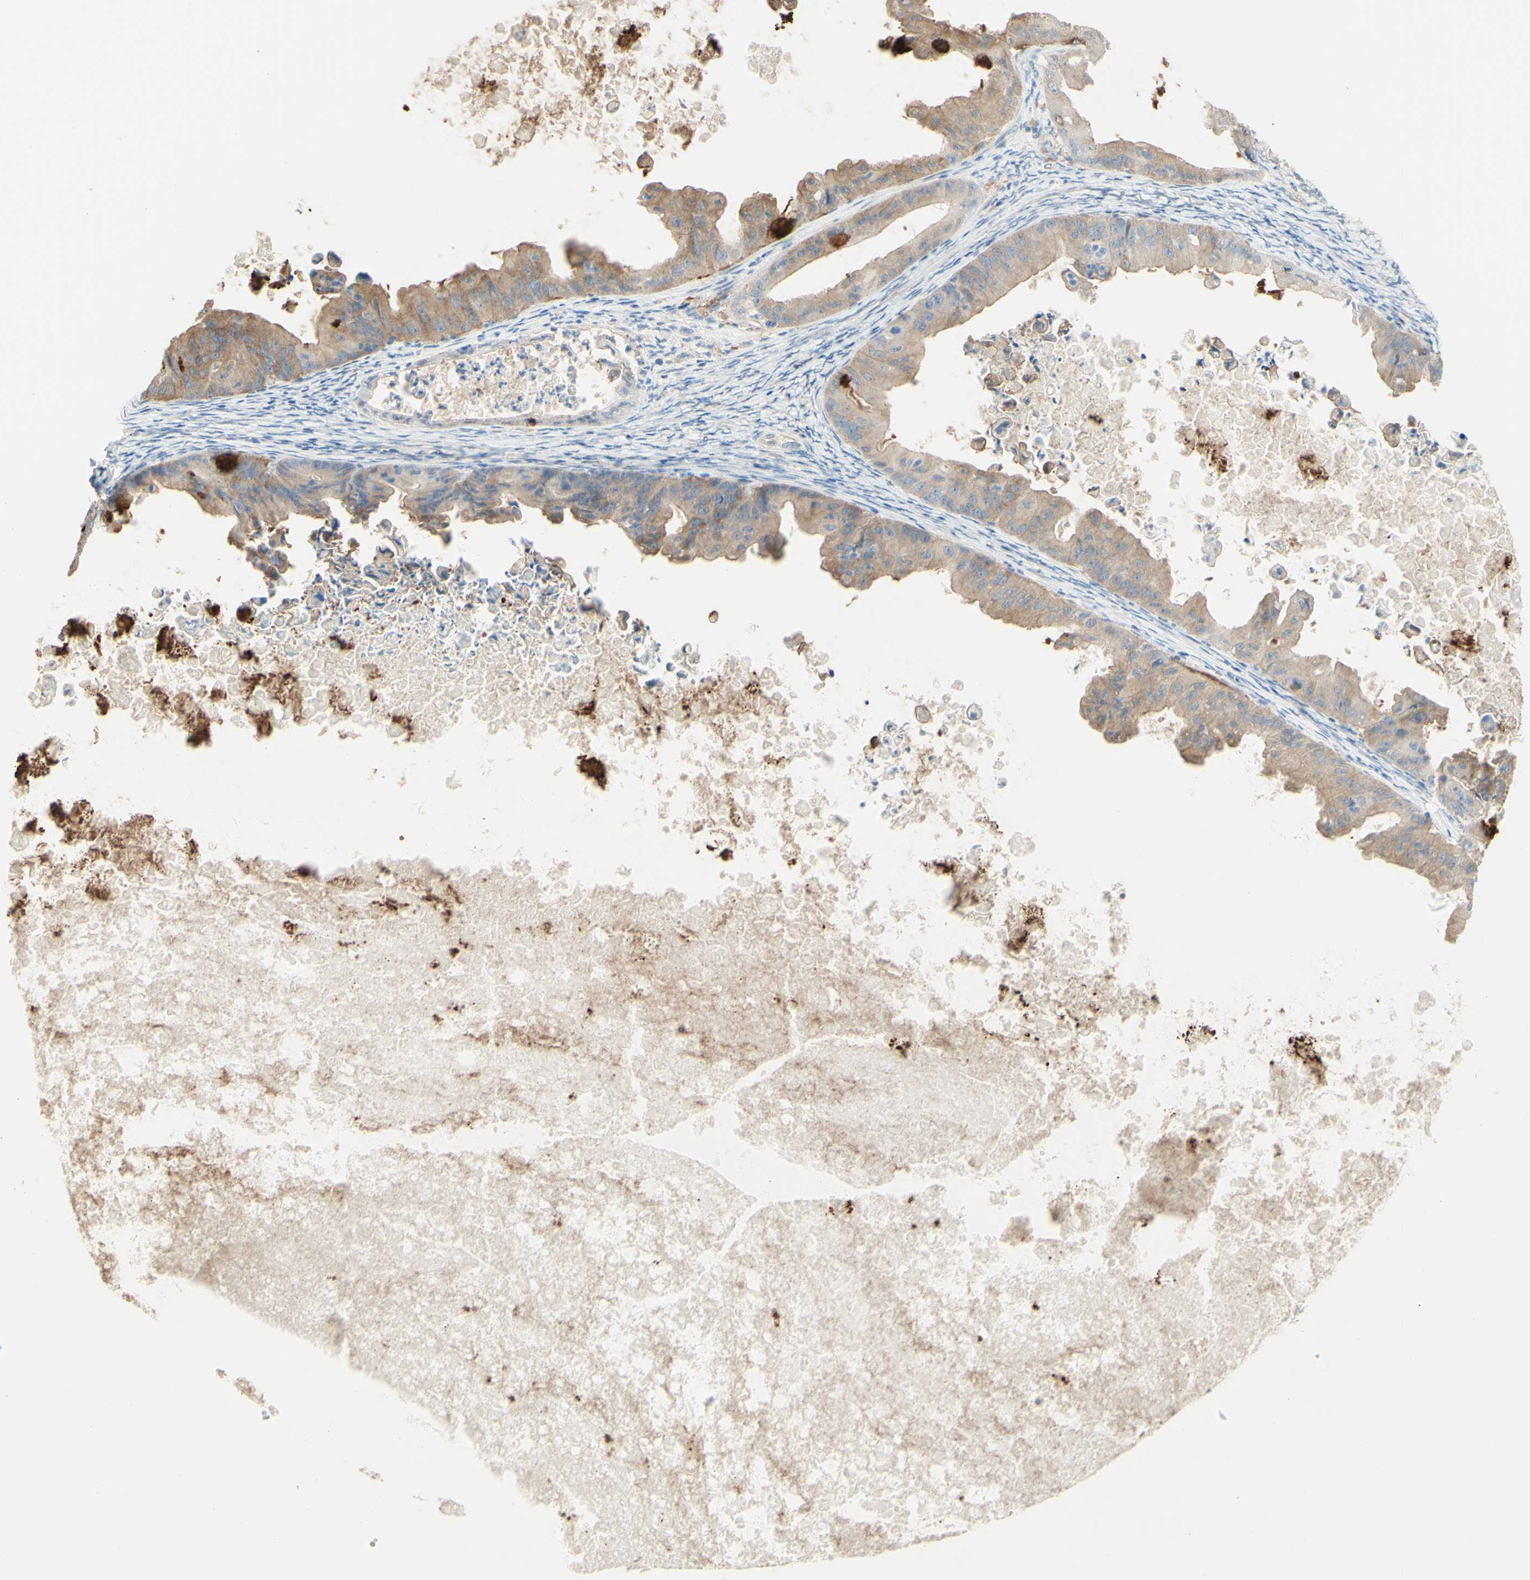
{"staining": {"intensity": "moderate", "quantity": ">75%", "location": "cytoplasmic/membranous"}, "tissue": "ovarian cancer", "cell_type": "Tumor cells", "image_type": "cancer", "snomed": [{"axis": "morphology", "description": "Cystadenocarcinoma, mucinous, NOS"}, {"axis": "topography", "description": "Ovary"}], "caption": "Immunohistochemical staining of human ovarian cancer (mucinous cystadenocarcinoma) reveals moderate cytoplasmic/membranous protein positivity in approximately >75% of tumor cells.", "gene": "MTM1", "patient": {"sex": "female", "age": 37}}